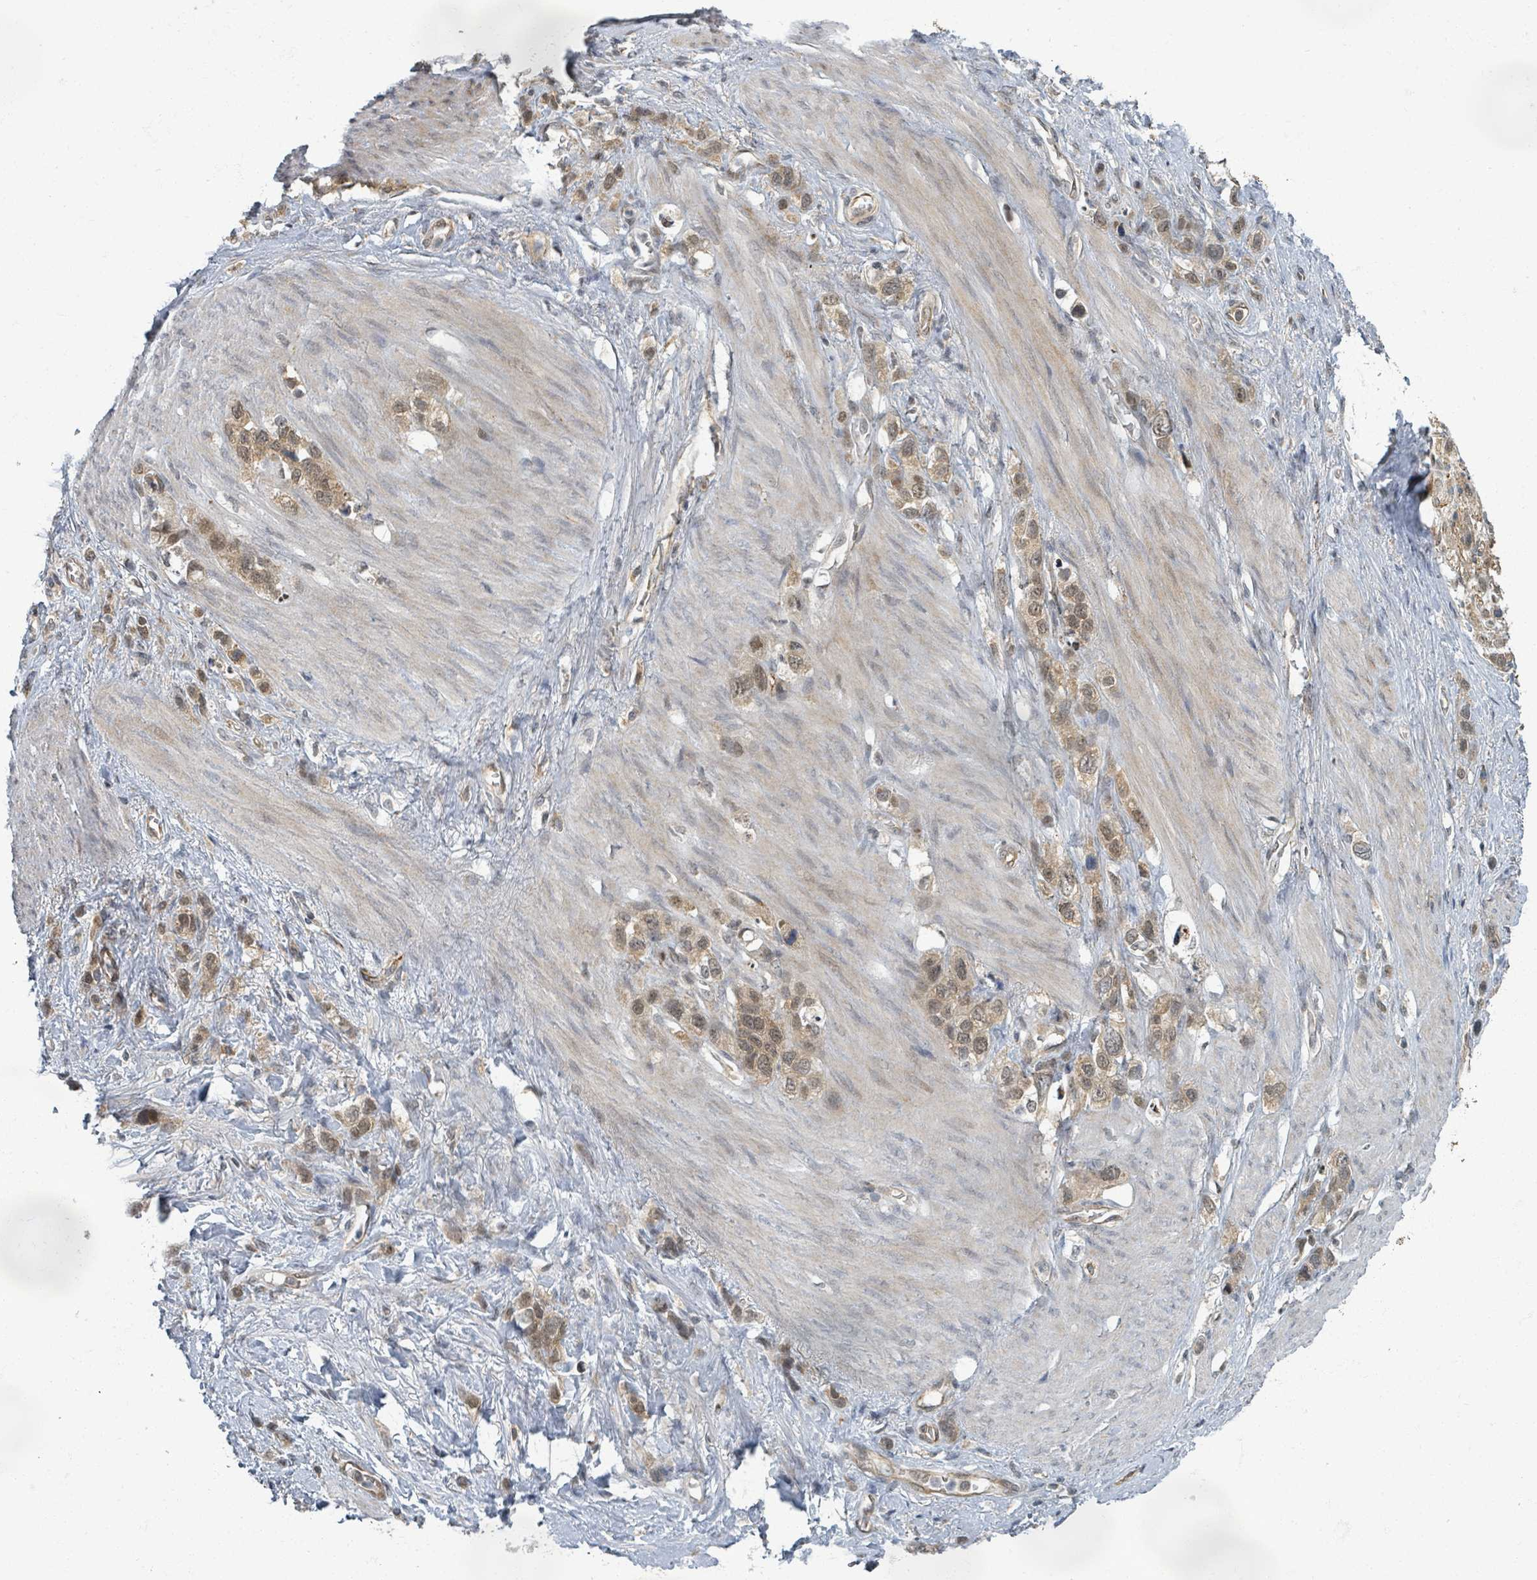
{"staining": {"intensity": "moderate", "quantity": "25%-75%", "location": "cytoplasmic/membranous,nuclear"}, "tissue": "stomach cancer", "cell_type": "Tumor cells", "image_type": "cancer", "snomed": [{"axis": "morphology", "description": "Adenocarcinoma, NOS"}, {"axis": "topography", "description": "Stomach"}], "caption": "A medium amount of moderate cytoplasmic/membranous and nuclear expression is present in approximately 25%-75% of tumor cells in adenocarcinoma (stomach) tissue.", "gene": "INTS15", "patient": {"sex": "female", "age": 65}}